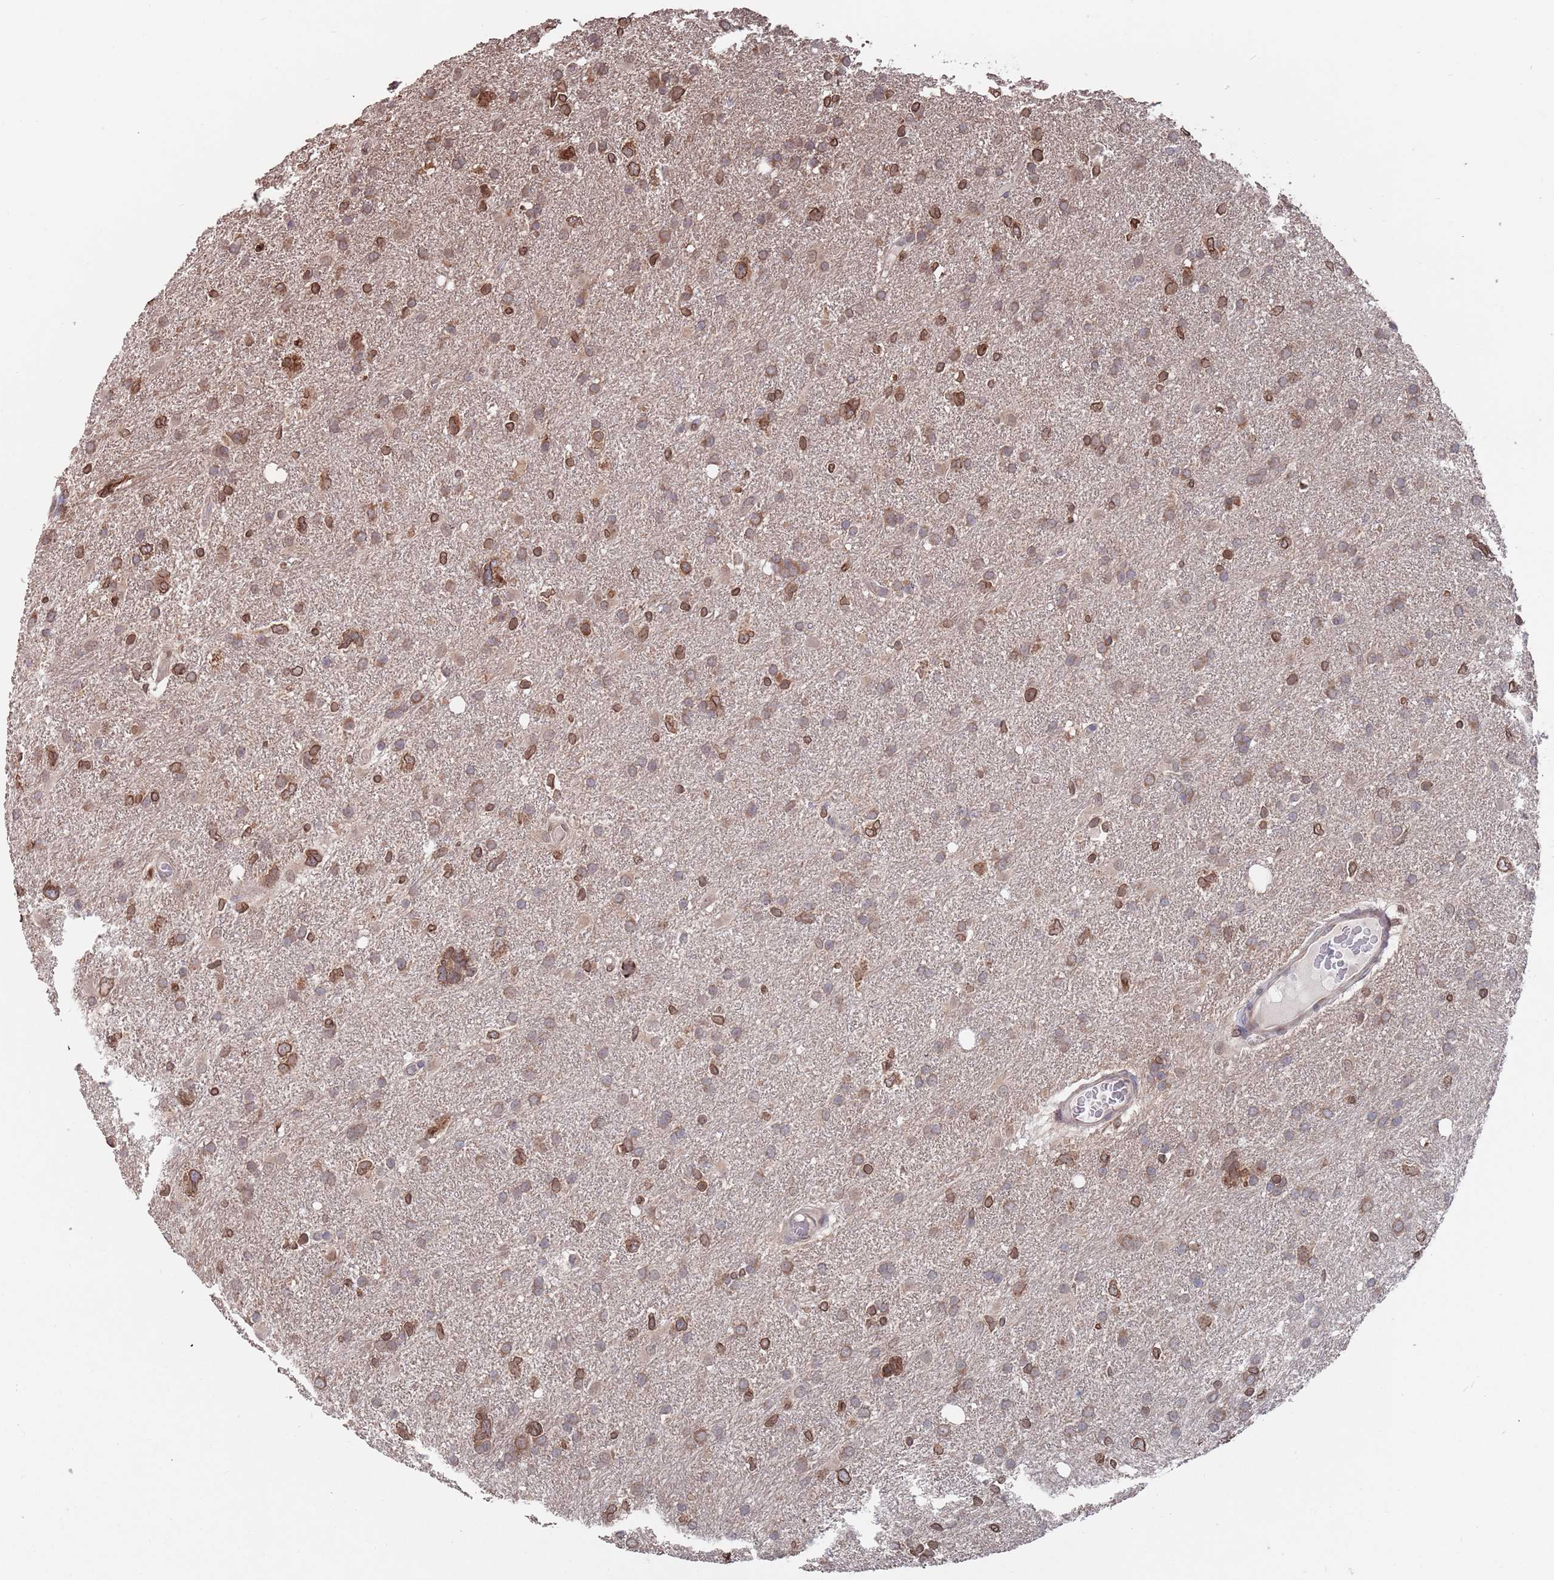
{"staining": {"intensity": "moderate", "quantity": ">75%", "location": "cytoplasmic/membranous"}, "tissue": "glioma", "cell_type": "Tumor cells", "image_type": "cancer", "snomed": [{"axis": "morphology", "description": "Glioma, malignant, High grade"}, {"axis": "topography", "description": "Brain"}], "caption": "Brown immunohistochemical staining in human glioma exhibits moderate cytoplasmic/membranous staining in about >75% of tumor cells.", "gene": "SDHAF3", "patient": {"sex": "male", "age": 61}}